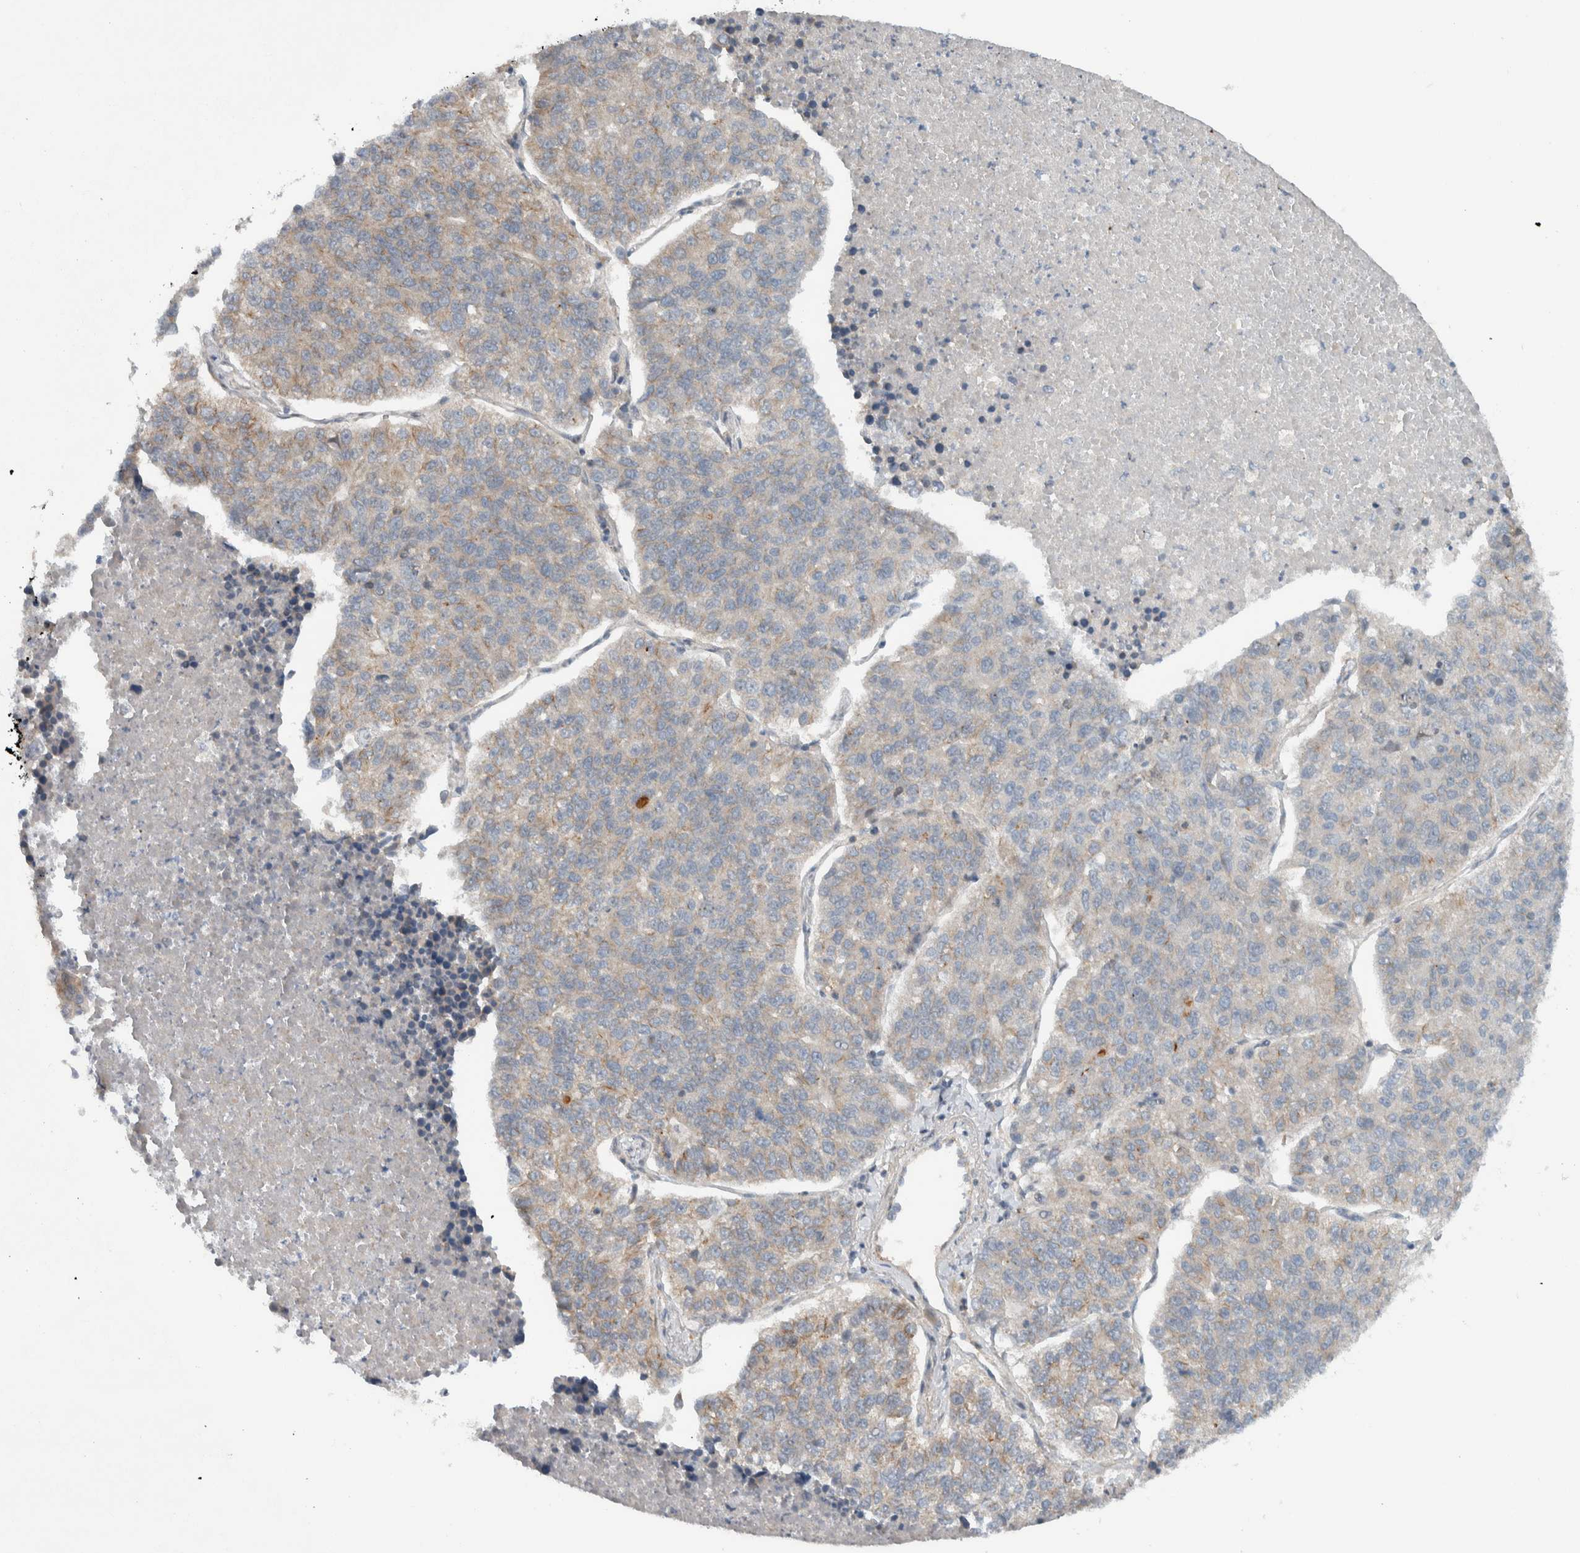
{"staining": {"intensity": "weak", "quantity": "<25%", "location": "cytoplasmic/membranous"}, "tissue": "lung cancer", "cell_type": "Tumor cells", "image_type": "cancer", "snomed": [{"axis": "morphology", "description": "Adenocarcinoma, NOS"}, {"axis": "topography", "description": "Lung"}], "caption": "Immunohistochemistry (IHC) of human lung cancer shows no positivity in tumor cells.", "gene": "KLHL6", "patient": {"sex": "male", "age": 49}}